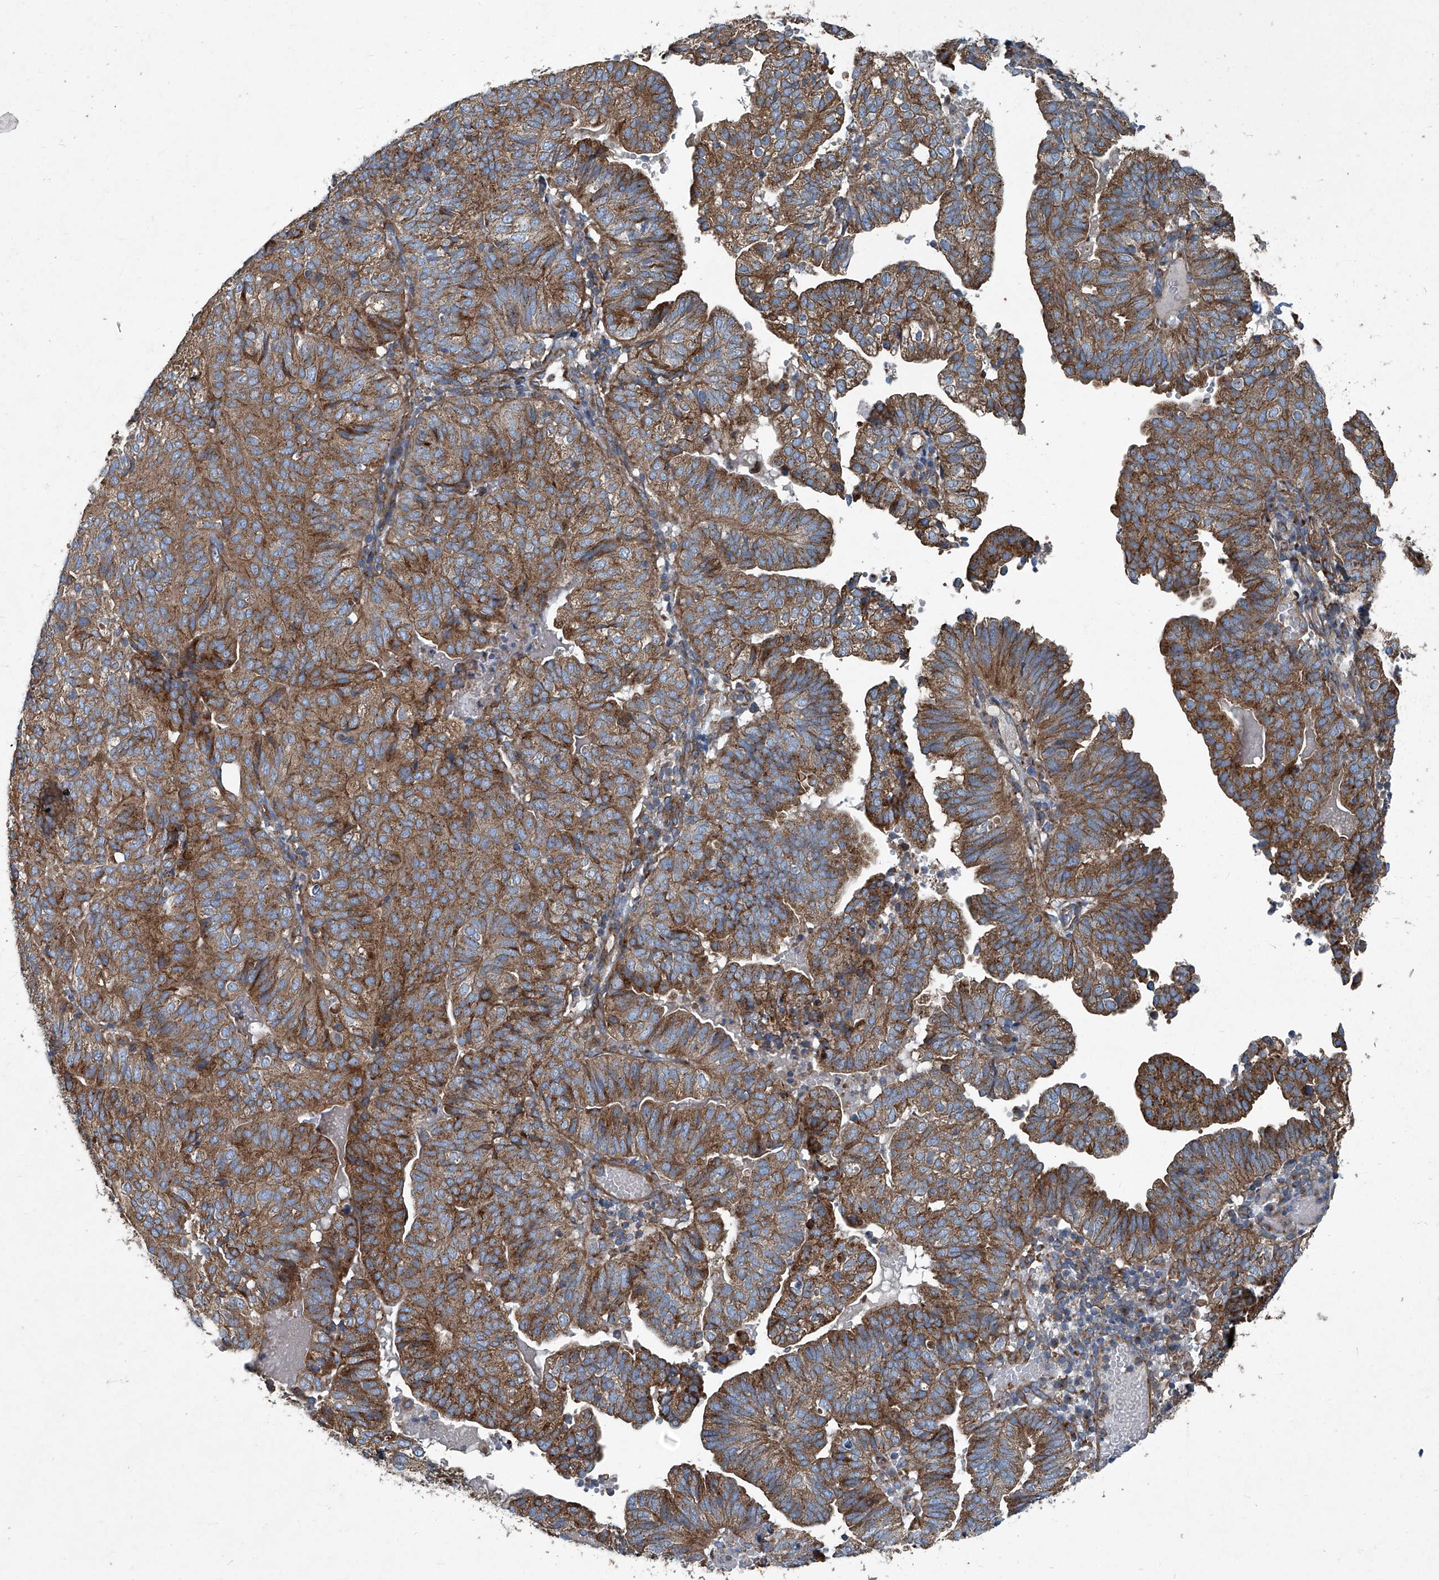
{"staining": {"intensity": "moderate", "quantity": ">75%", "location": "cytoplasmic/membranous"}, "tissue": "endometrial cancer", "cell_type": "Tumor cells", "image_type": "cancer", "snomed": [{"axis": "morphology", "description": "Adenocarcinoma, NOS"}, {"axis": "topography", "description": "Uterus"}], "caption": "An image of human endometrial cancer (adenocarcinoma) stained for a protein reveals moderate cytoplasmic/membranous brown staining in tumor cells.", "gene": "PIGH", "patient": {"sex": "female", "age": 77}}